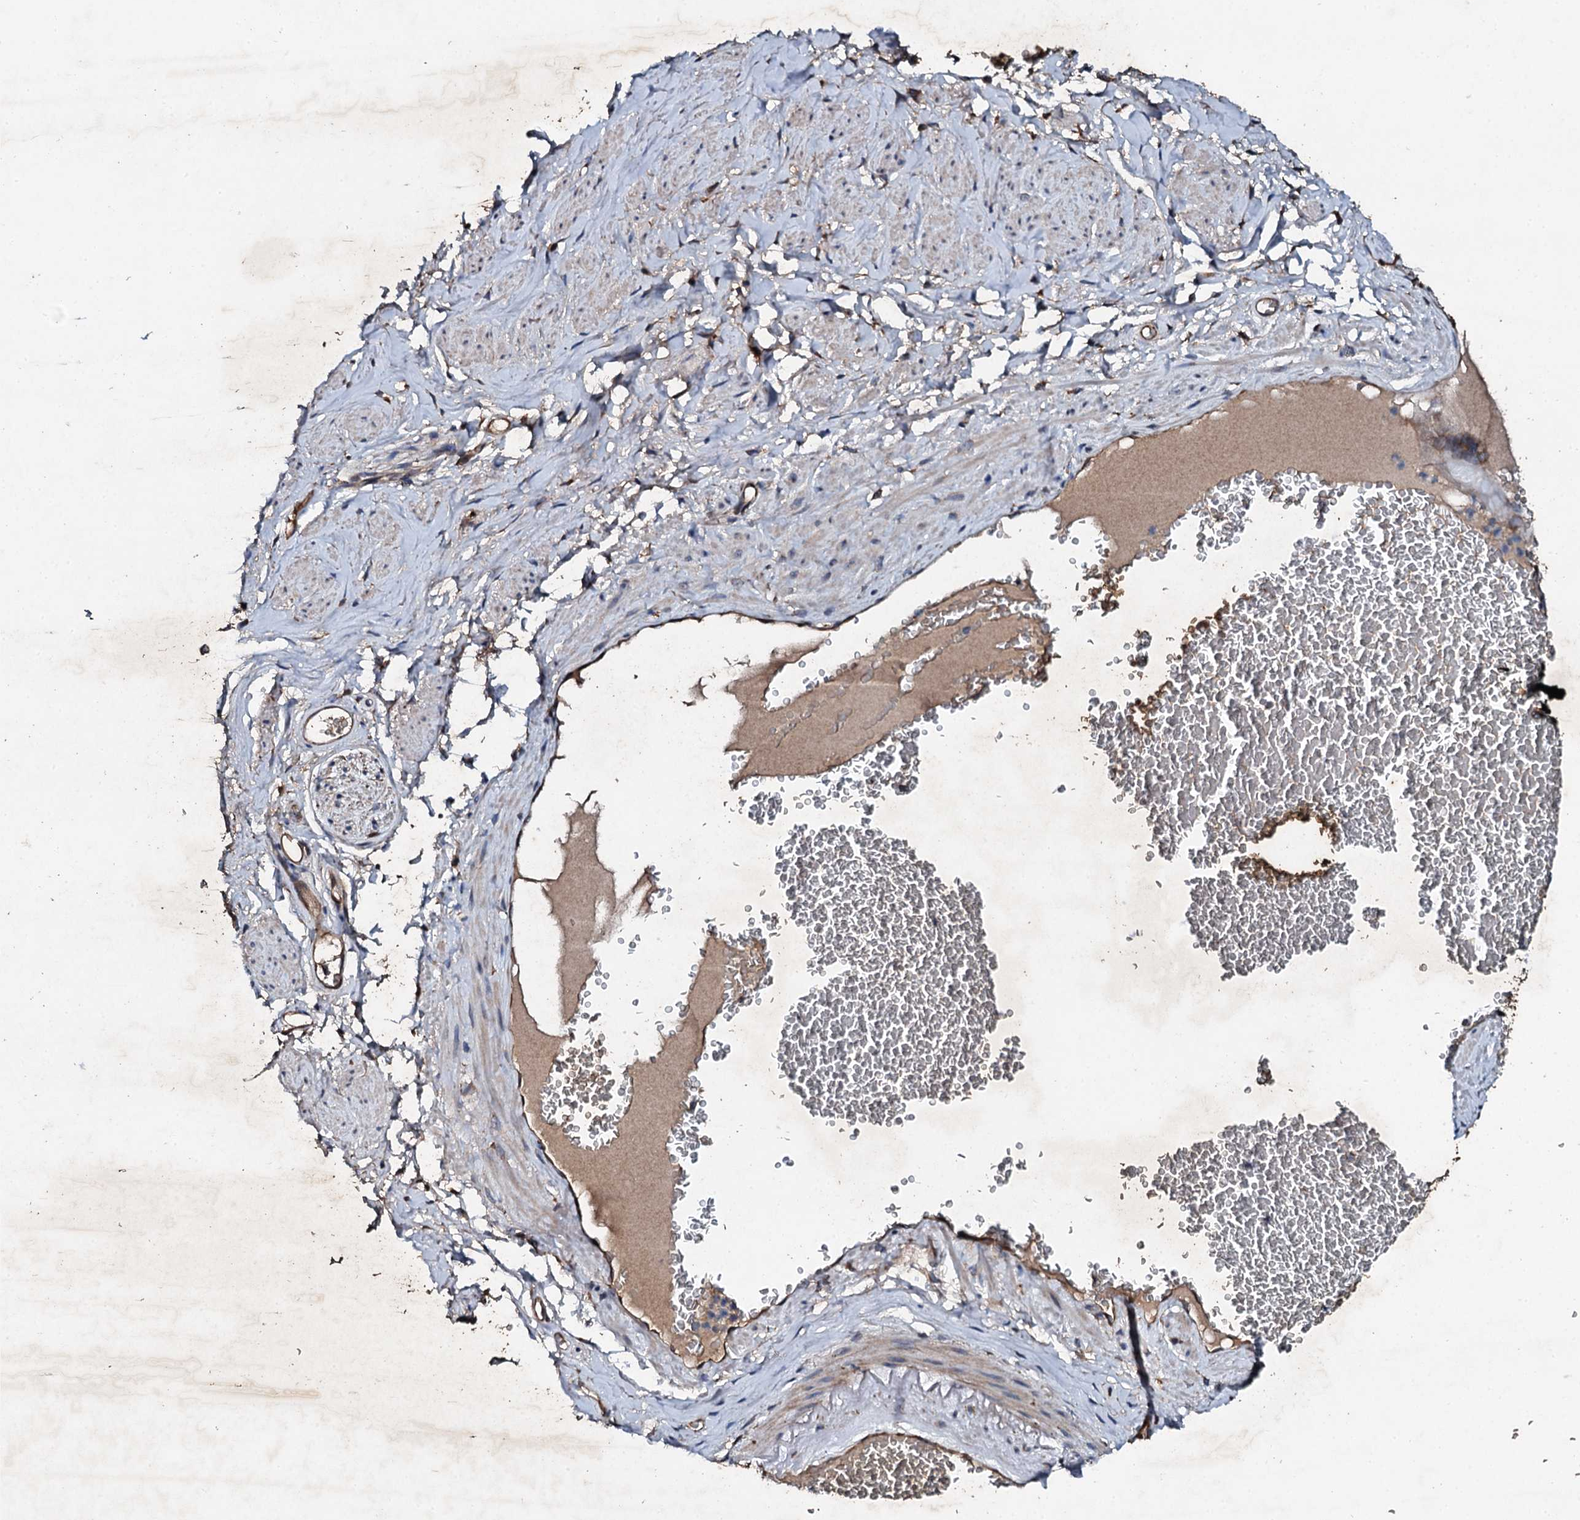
{"staining": {"intensity": "moderate", "quantity": "25%-75%", "location": "cytoplasmic/membranous"}, "tissue": "soft tissue", "cell_type": "Chondrocytes", "image_type": "normal", "snomed": [{"axis": "morphology", "description": "Normal tissue, NOS"}, {"axis": "morphology", "description": "Adenocarcinoma, NOS"}, {"axis": "topography", "description": "Rectum"}, {"axis": "topography", "description": "Vagina"}, {"axis": "topography", "description": "Peripheral nerve tissue"}], "caption": "Soft tissue stained with immunohistochemistry reveals moderate cytoplasmic/membranous positivity in approximately 25%-75% of chondrocytes. (Brightfield microscopy of DAB IHC at high magnification).", "gene": "ADAMTS10", "patient": {"sex": "female", "age": 71}}